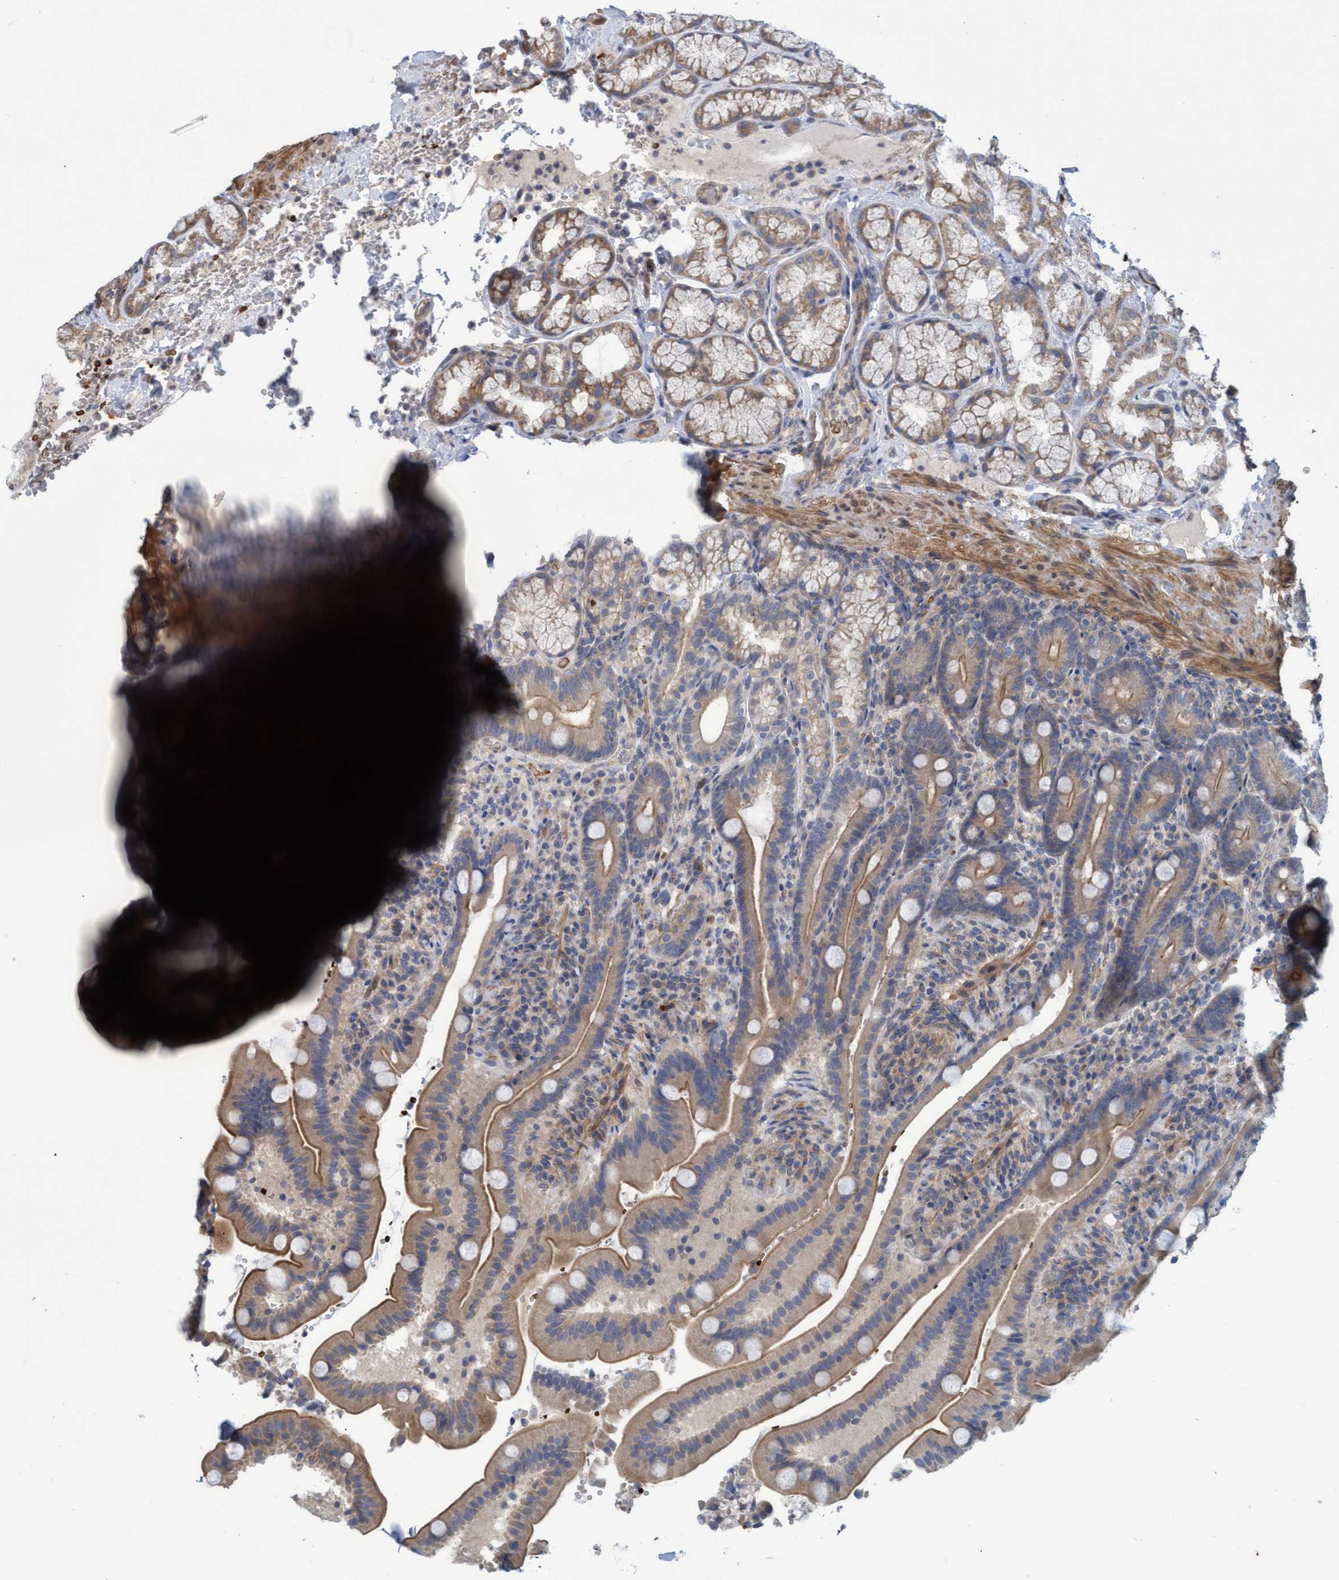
{"staining": {"intensity": "moderate", "quantity": "25%-75%", "location": "cytoplasmic/membranous"}, "tissue": "duodenum", "cell_type": "Glandular cells", "image_type": "normal", "snomed": [{"axis": "morphology", "description": "Normal tissue, NOS"}, {"axis": "topography", "description": "Duodenum"}], "caption": "Moderate cytoplasmic/membranous positivity is present in approximately 25%-75% of glandular cells in unremarkable duodenum. (DAB (3,3'-diaminobenzidine) IHC with brightfield microscopy, high magnification).", "gene": "NAA15", "patient": {"sex": "male", "age": 54}}